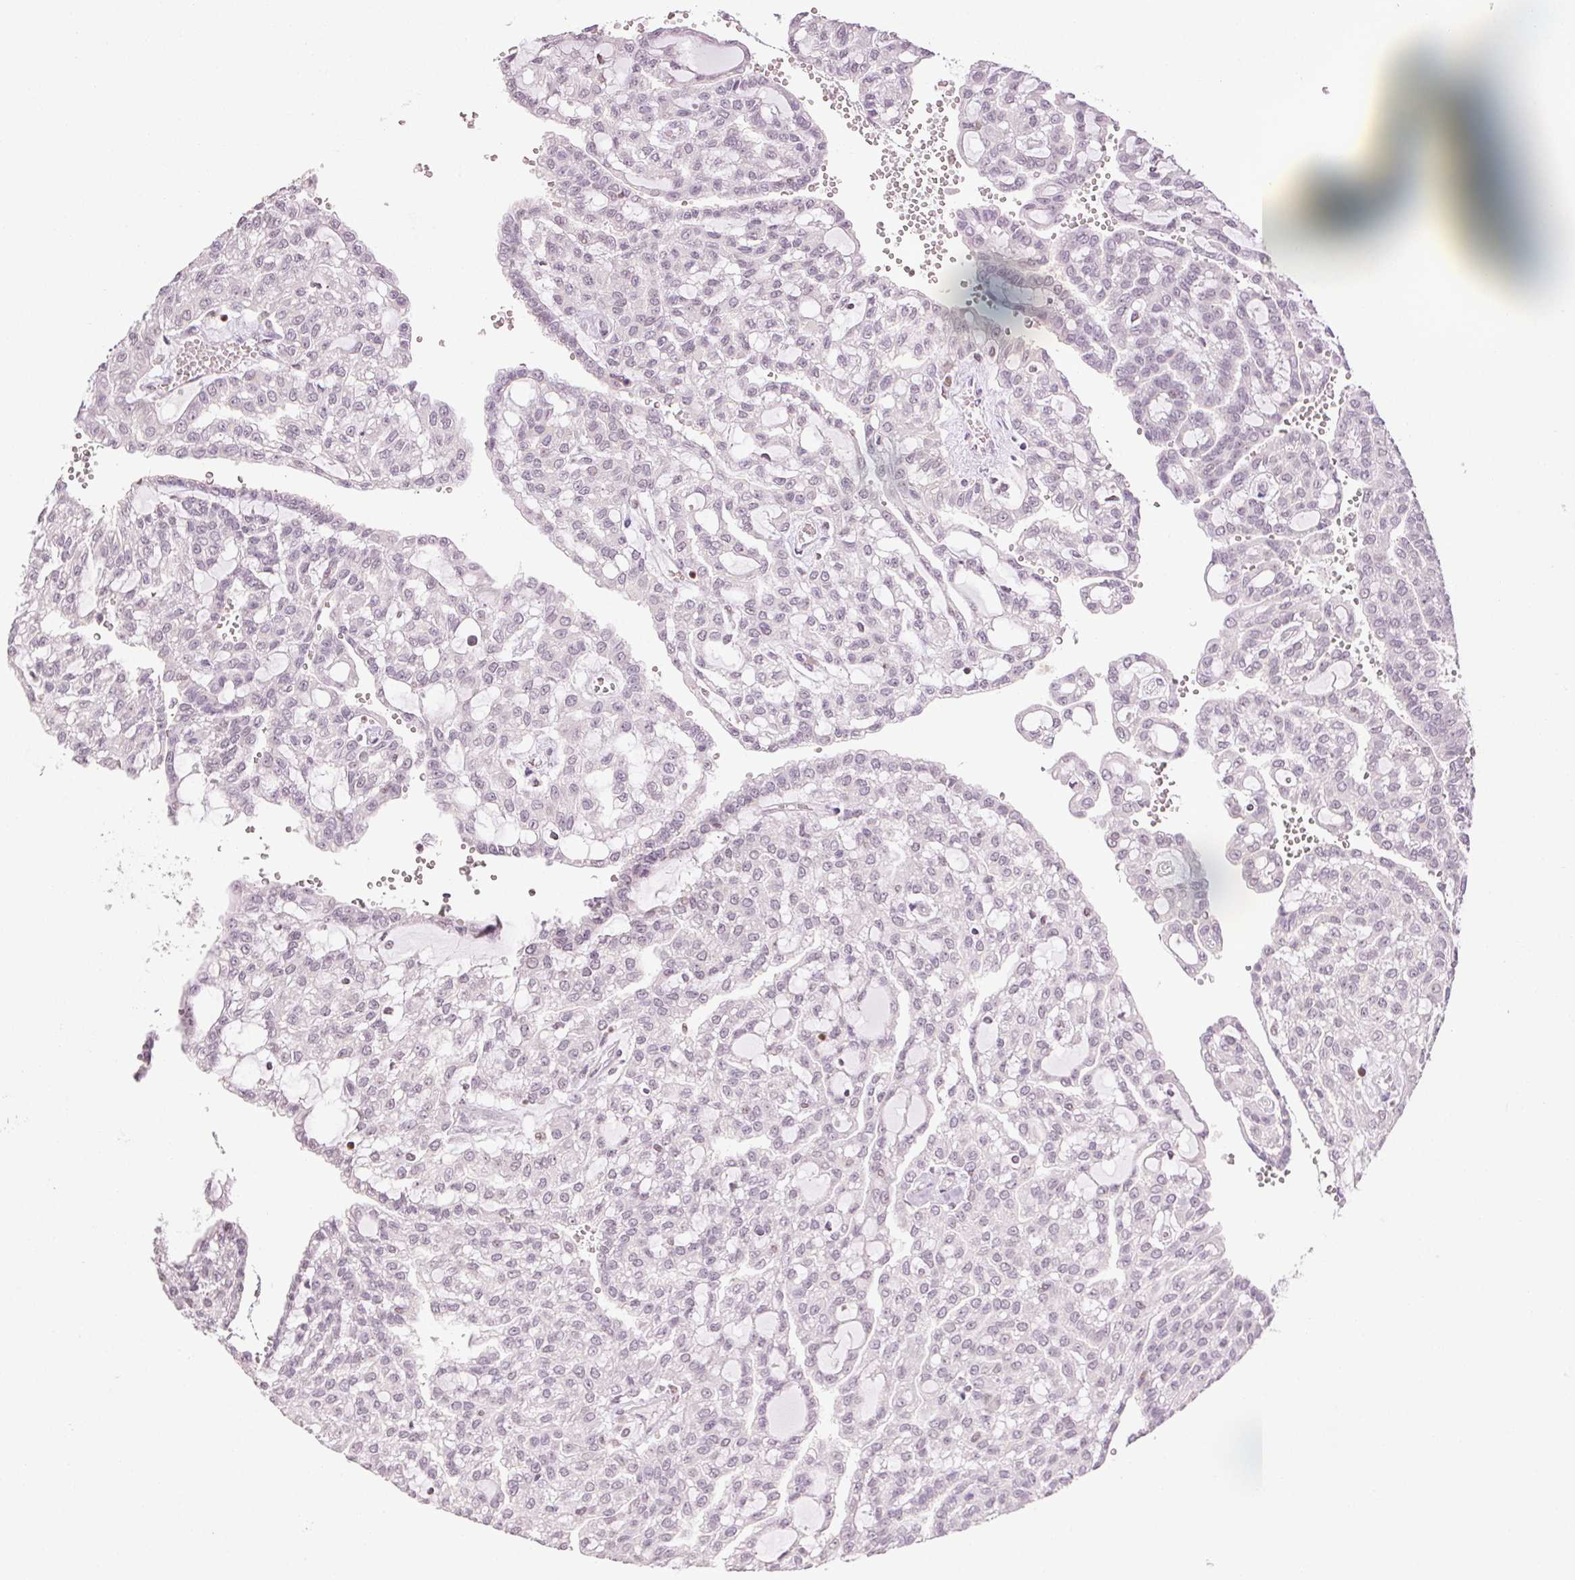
{"staining": {"intensity": "negative", "quantity": "none", "location": "none"}, "tissue": "renal cancer", "cell_type": "Tumor cells", "image_type": "cancer", "snomed": [{"axis": "morphology", "description": "Adenocarcinoma, NOS"}, {"axis": "topography", "description": "Kidney"}], "caption": "Immunohistochemical staining of renal cancer shows no significant expression in tumor cells.", "gene": "RUNX2", "patient": {"sex": "male", "age": 63}}